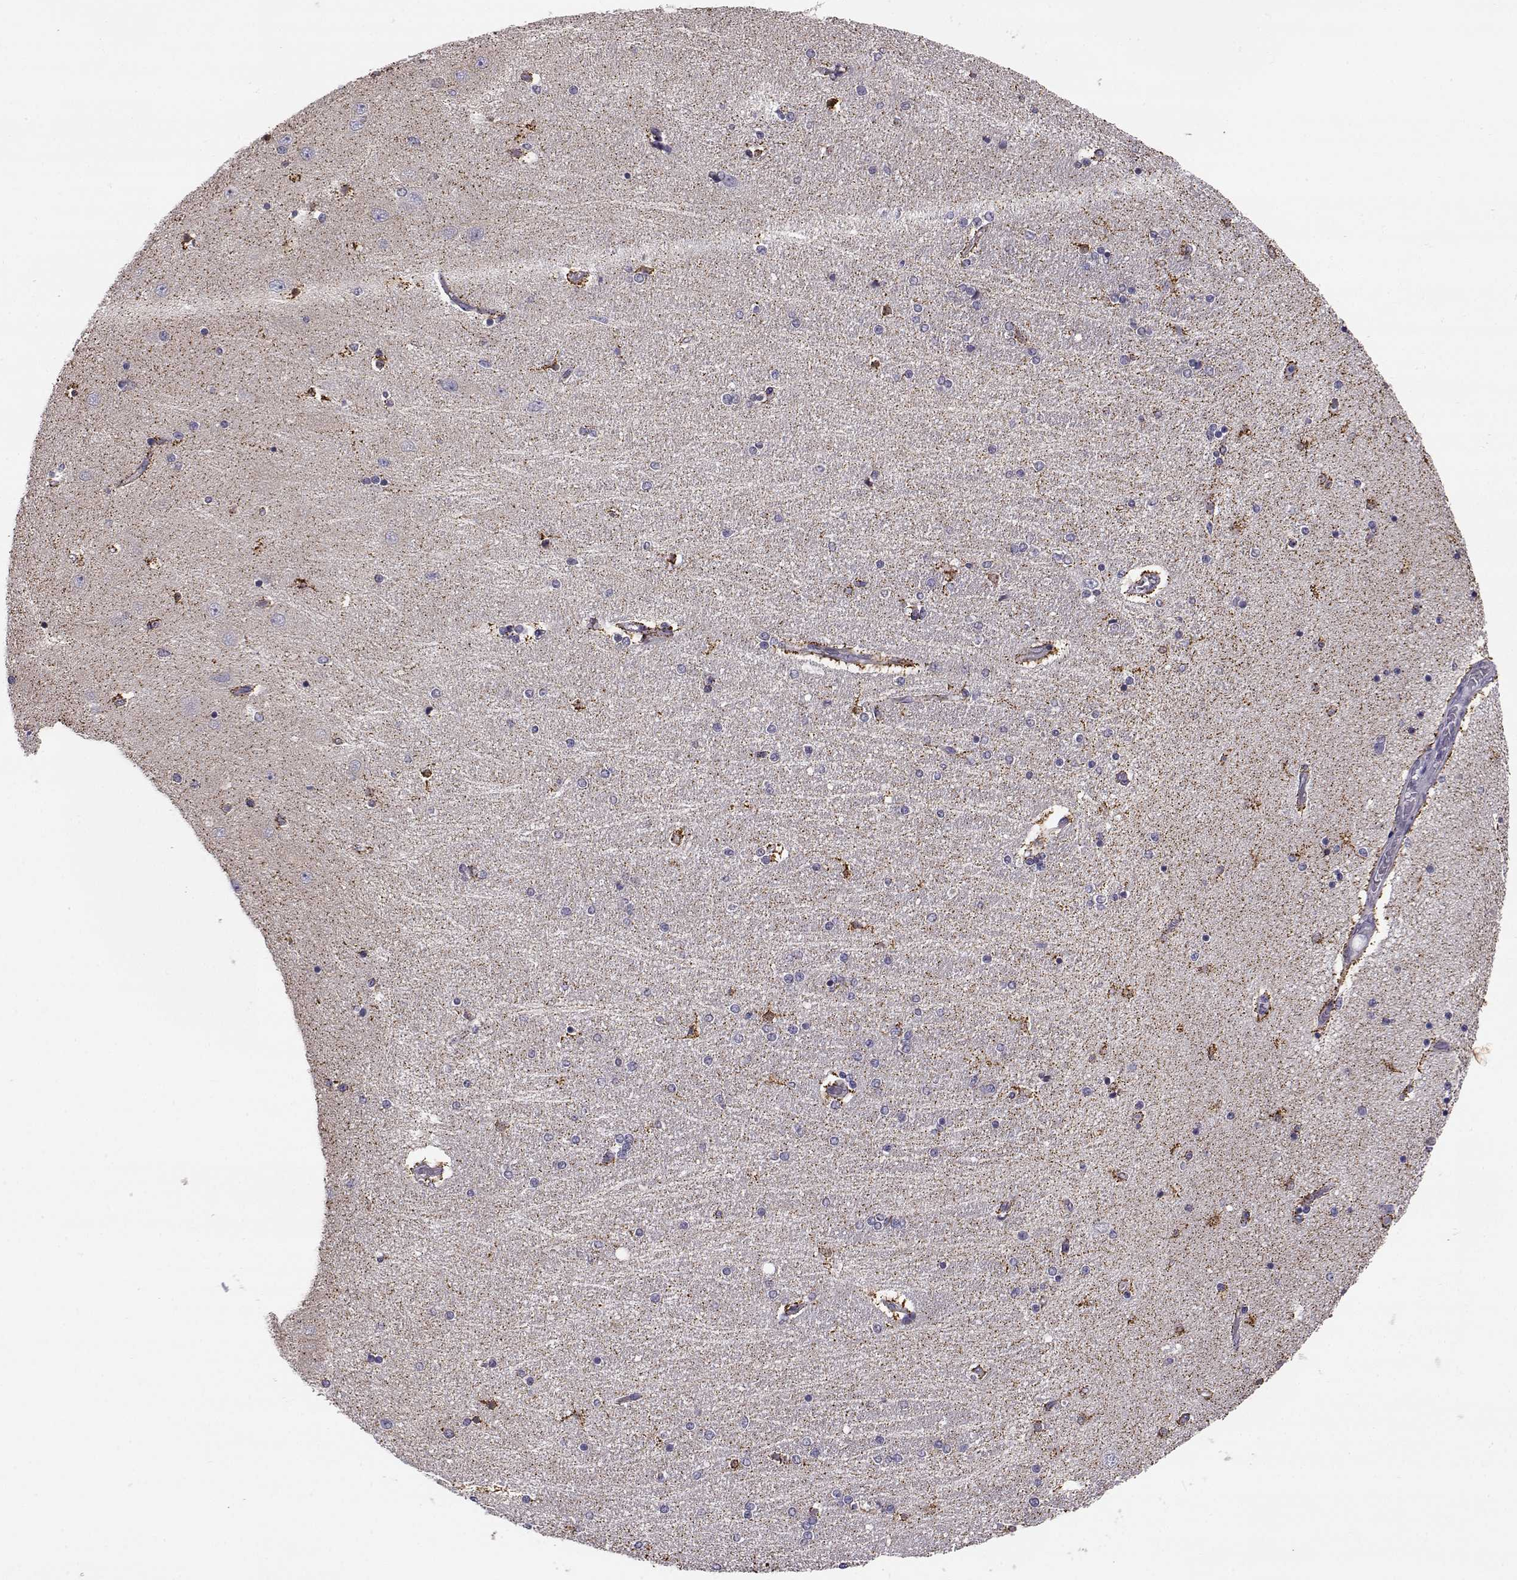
{"staining": {"intensity": "strong", "quantity": "<25%", "location": "cytoplasmic/membranous"}, "tissue": "hippocampus", "cell_type": "Glial cells", "image_type": "normal", "snomed": [{"axis": "morphology", "description": "Normal tissue, NOS"}, {"axis": "topography", "description": "Hippocampus"}], "caption": "Approximately <25% of glial cells in benign human hippocampus show strong cytoplasmic/membranous protein expression as visualized by brown immunohistochemical staining.", "gene": "KCNMB4", "patient": {"sex": "female", "age": 54}}